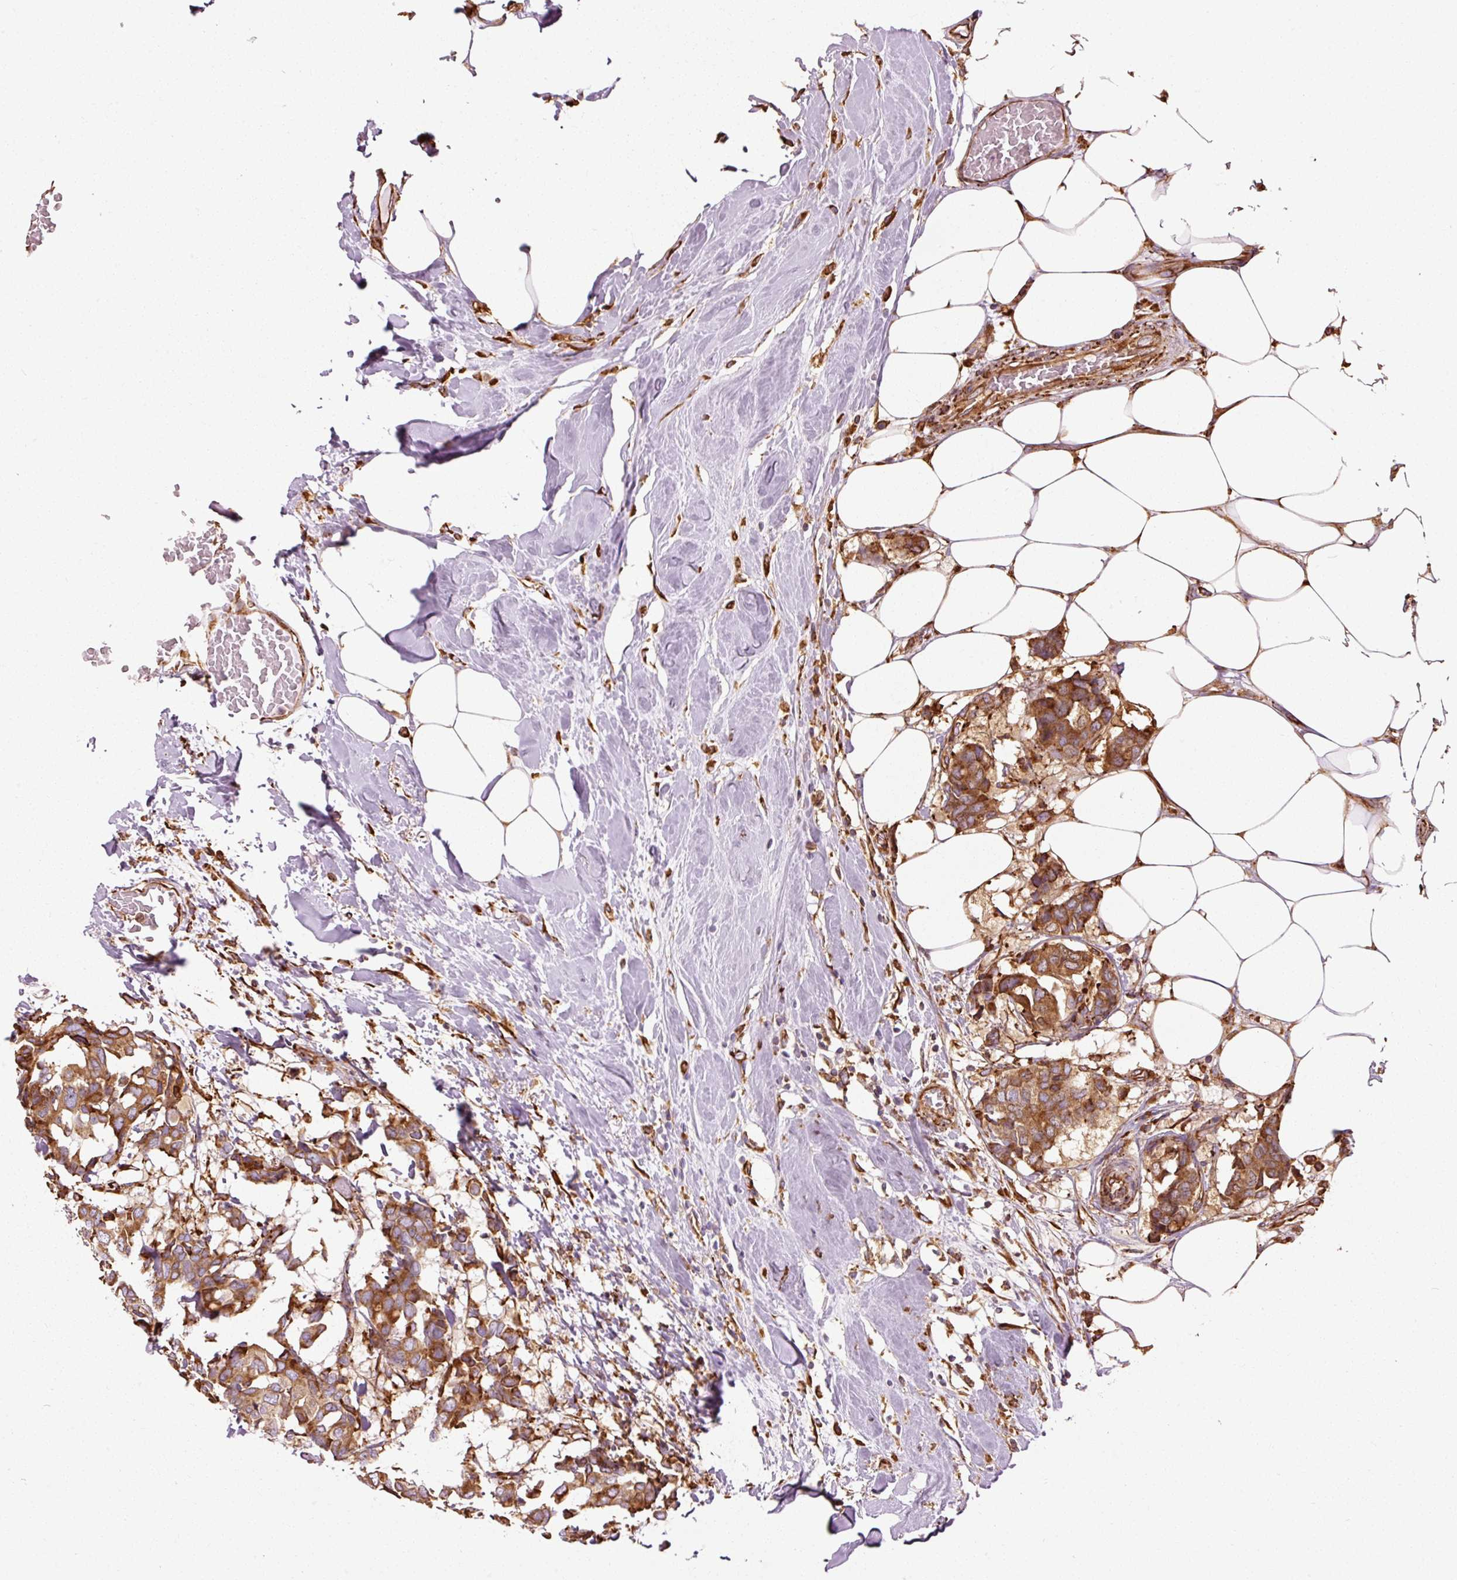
{"staining": {"intensity": "strong", "quantity": ">75%", "location": "cytoplasmic/membranous"}, "tissue": "breast cancer", "cell_type": "Tumor cells", "image_type": "cancer", "snomed": [{"axis": "morphology", "description": "Duct carcinoma"}, {"axis": "topography", "description": "Breast"}], "caption": "Tumor cells display high levels of strong cytoplasmic/membranous staining in approximately >75% of cells in breast cancer (intraductal carcinoma).", "gene": "KLC1", "patient": {"sex": "female", "age": 75}}